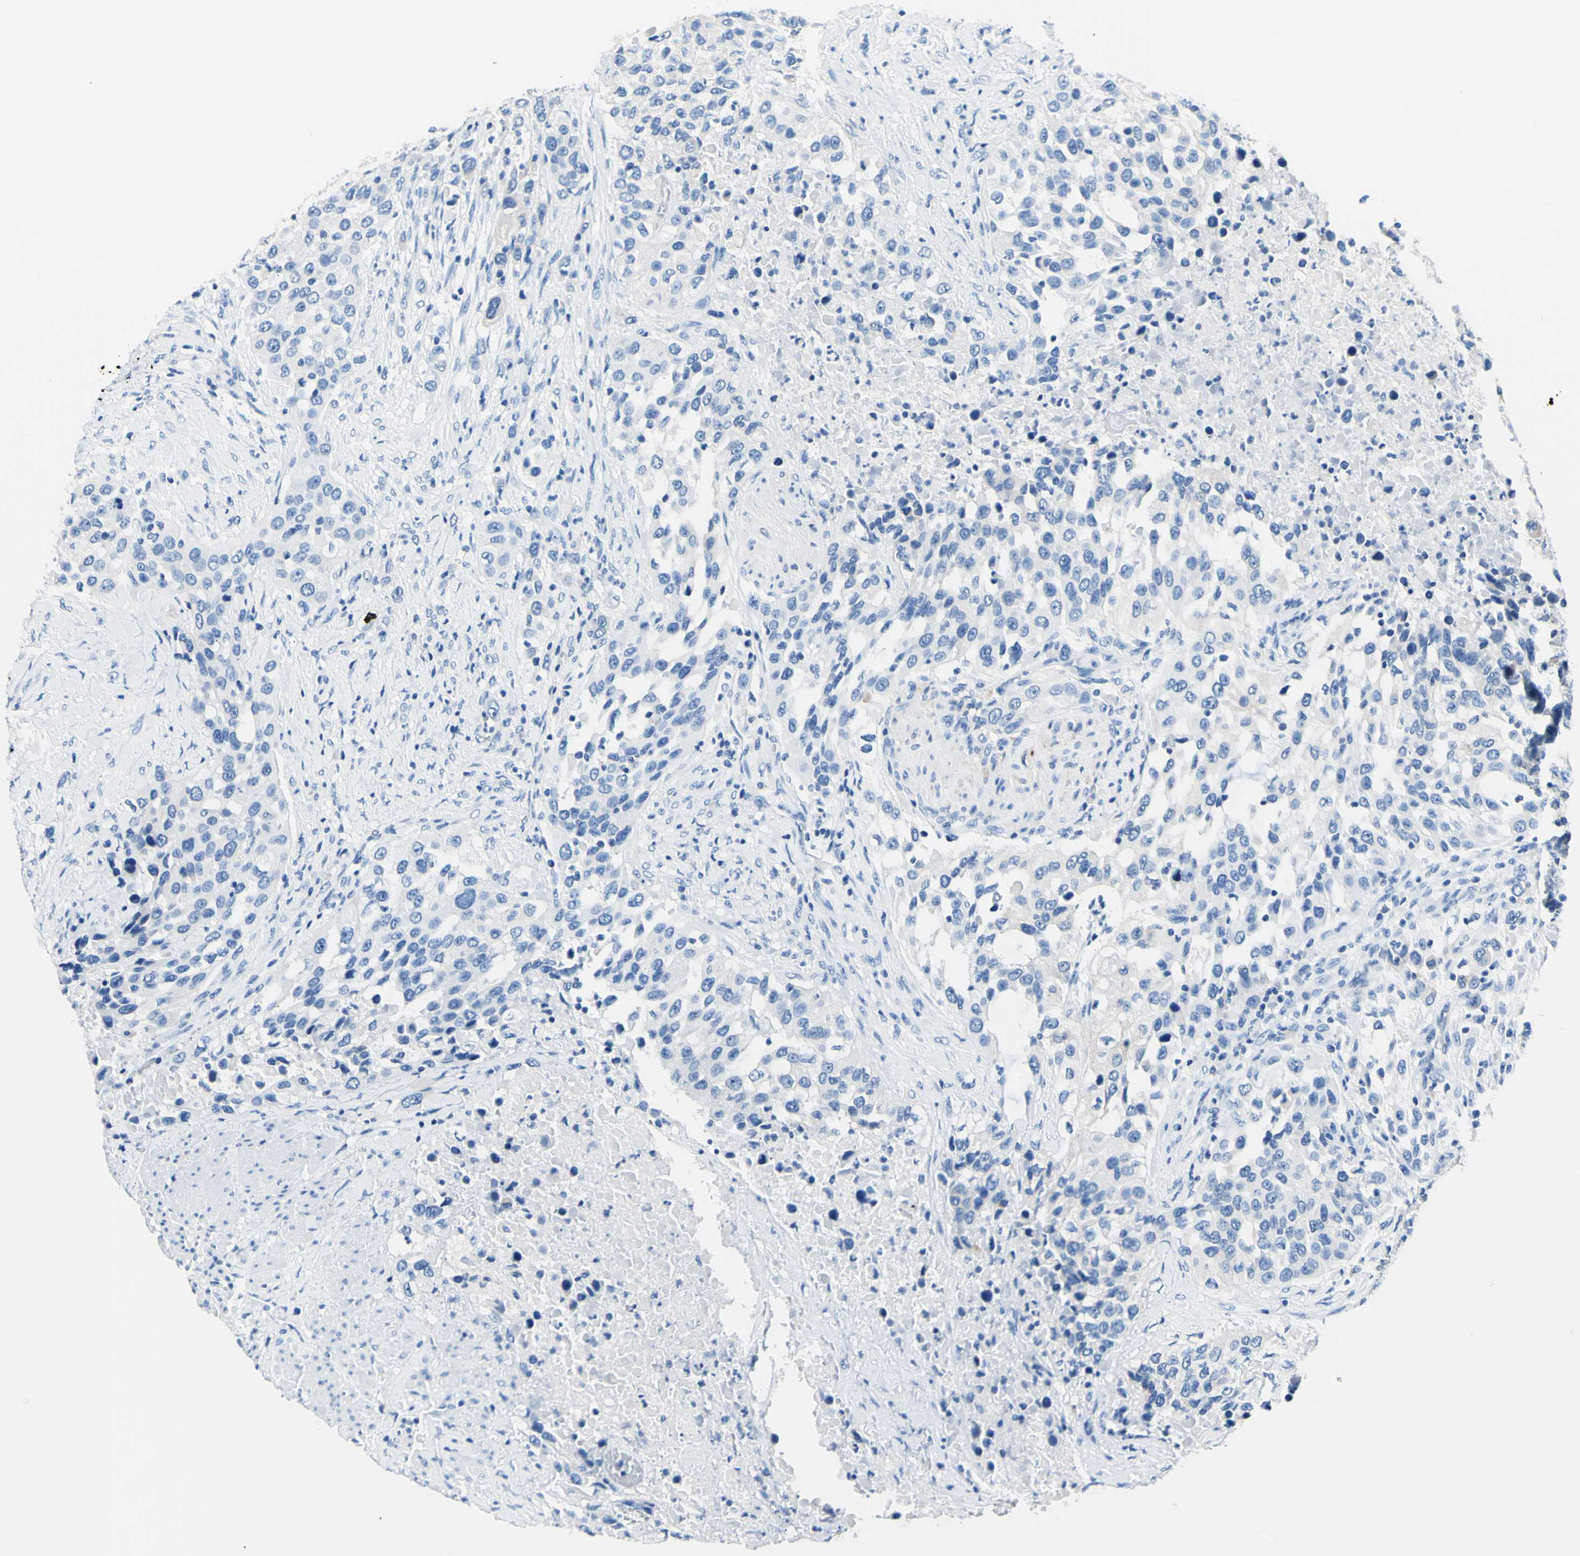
{"staining": {"intensity": "negative", "quantity": "none", "location": "none"}, "tissue": "urothelial cancer", "cell_type": "Tumor cells", "image_type": "cancer", "snomed": [{"axis": "morphology", "description": "Urothelial carcinoma, High grade"}, {"axis": "topography", "description": "Urinary bladder"}], "caption": "Histopathology image shows no protein positivity in tumor cells of high-grade urothelial carcinoma tissue.", "gene": "HPCA", "patient": {"sex": "female", "age": 80}}